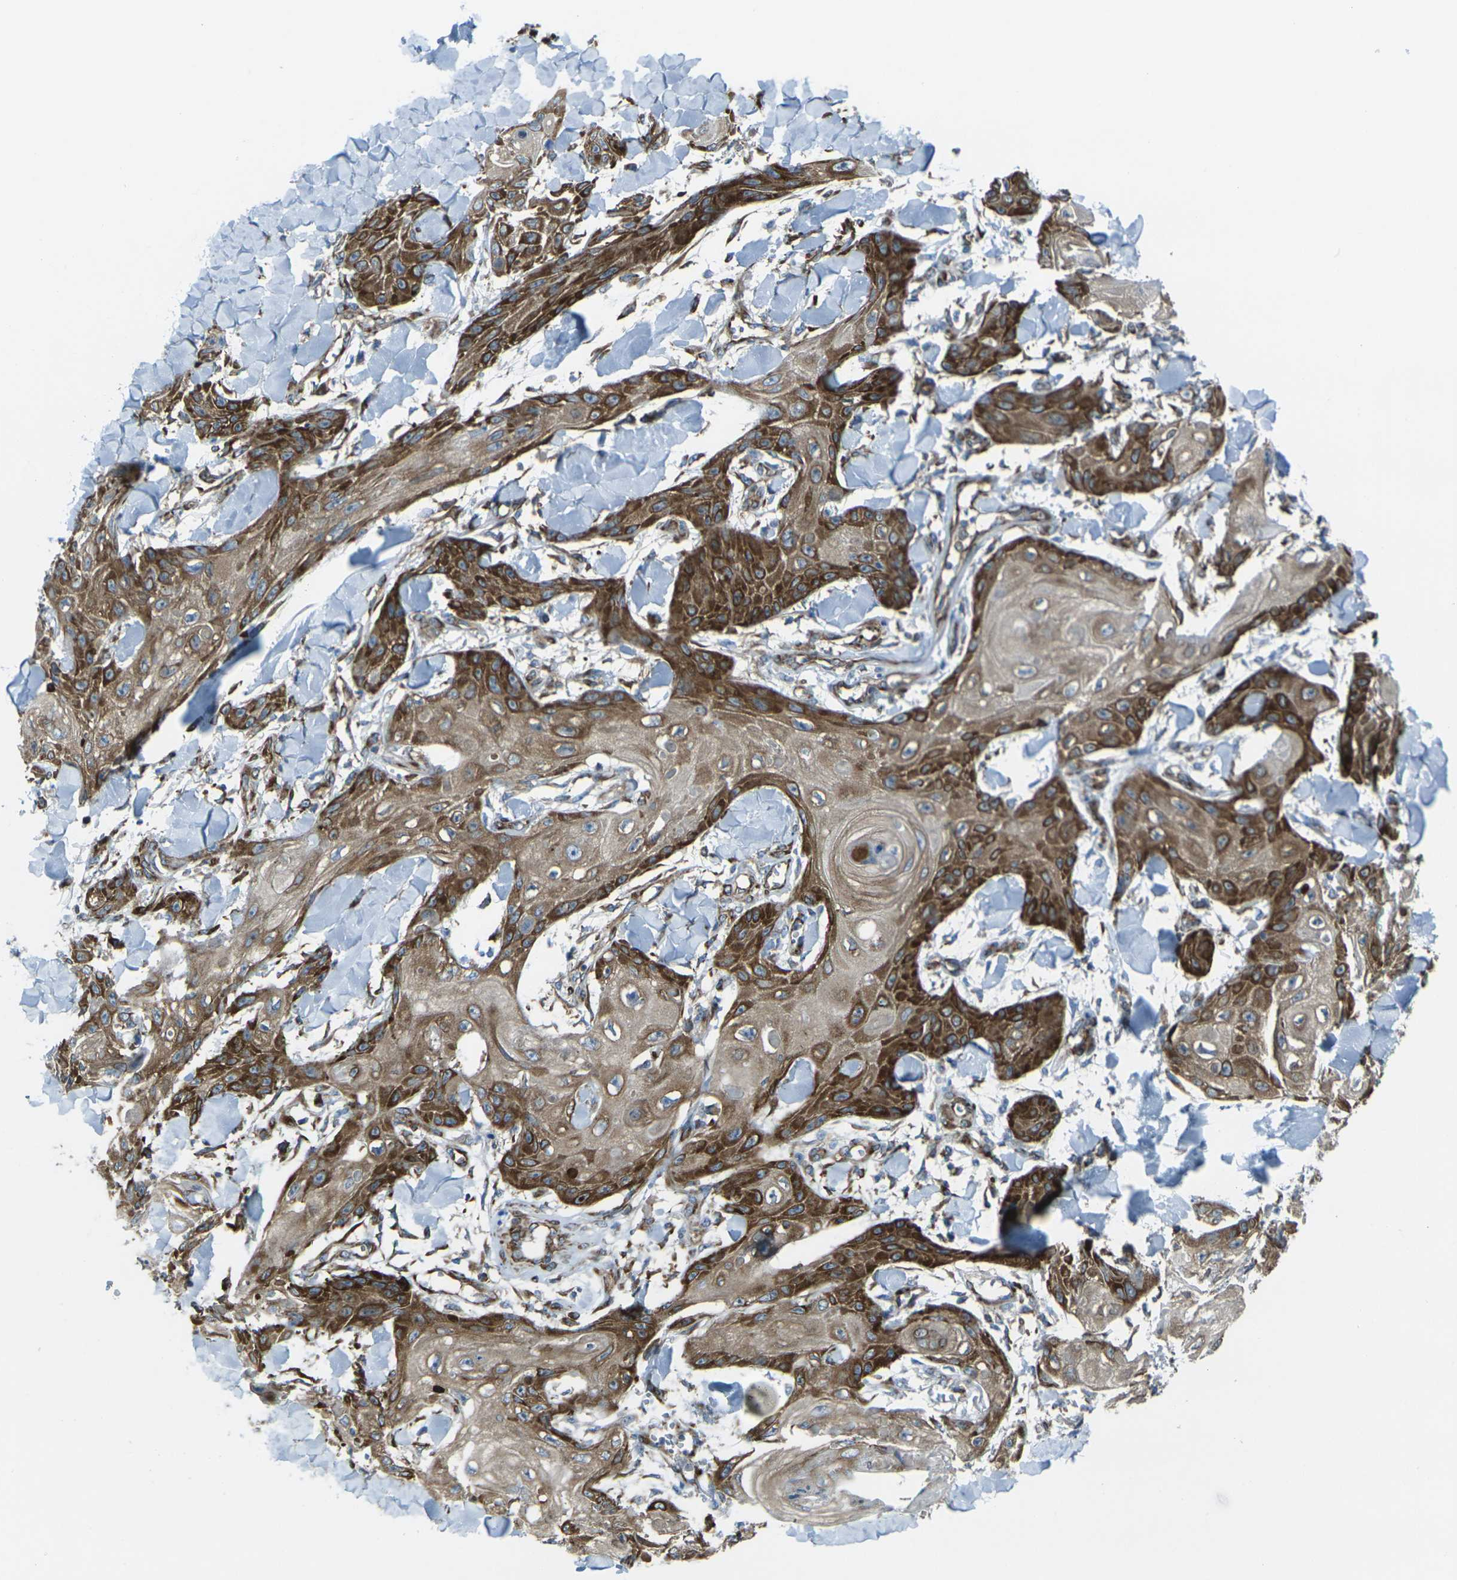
{"staining": {"intensity": "strong", "quantity": ">75%", "location": "cytoplasmic/membranous"}, "tissue": "skin cancer", "cell_type": "Tumor cells", "image_type": "cancer", "snomed": [{"axis": "morphology", "description": "Squamous cell carcinoma, NOS"}, {"axis": "topography", "description": "Skin"}], "caption": "High-magnification brightfield microscopy of skin cancer stained with DAB (brown) and counterstained with hematoxylin (blue). tumor cells exhibit strong cytoplasmic/membranous positivity is seen in about>75% of cells.", "gene": "CELSR2", "patient": {"sex": "male", "age": 74}}